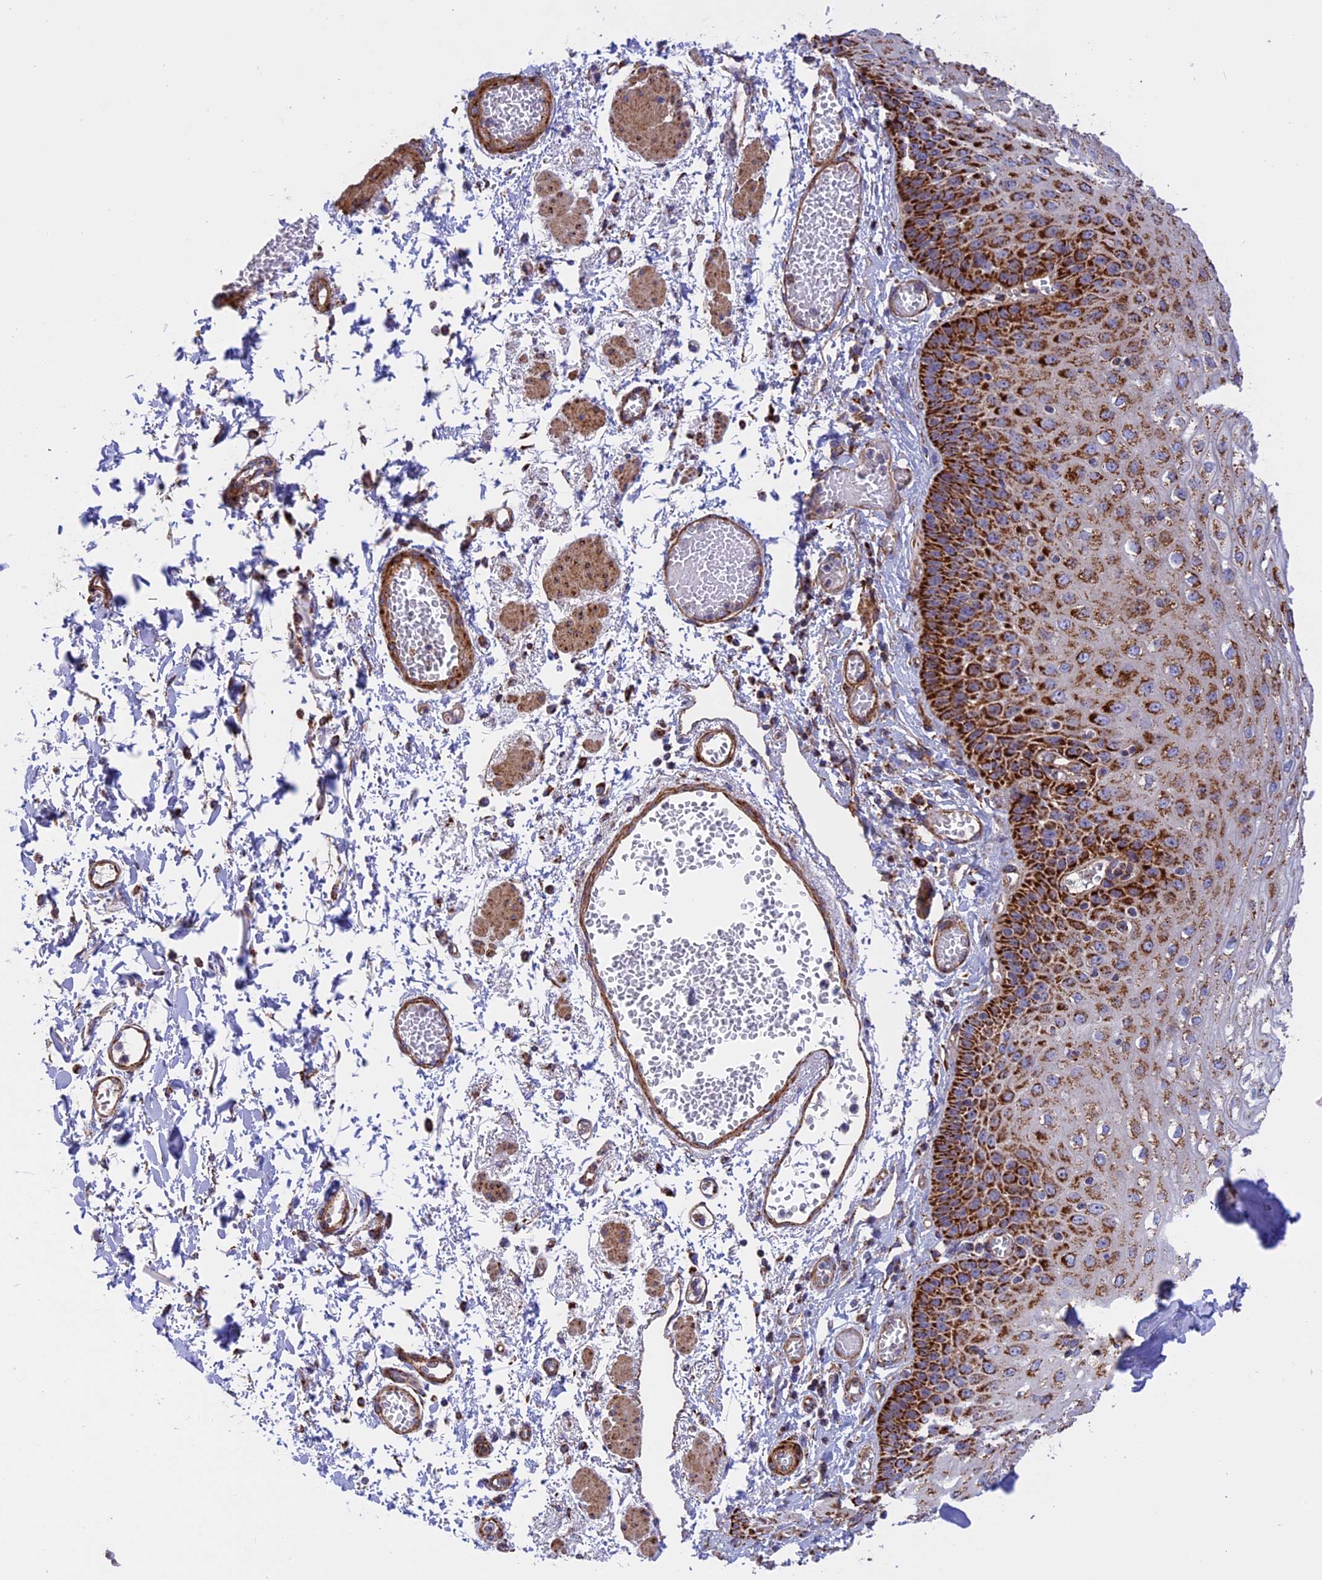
{"staining": {"intensity": "strong", "quantity": ">75%", "location": "cytoplasmic/membranous"}, "tissue": "esophagus", "cell_type": "Squamous epithelial cells", "image_type": "normal", "snomed": [{"axis": "morphology", "description": "Normal tissue, NOS"}, {"axis": "topography", "description": "Esophagus"}], "caption": "Immunohistochemistry image of normal esophagus: human esophagus stained using immunohistochemistry demonstrates high levels of strong protein expression localized specifically in the cytoplasmic/membranous of squamous epithelial cells, appearing as a cytoplasmic/membranous brown color.", "gene": "UQCRB", "patient": {"sex": "male", "age": 81}}